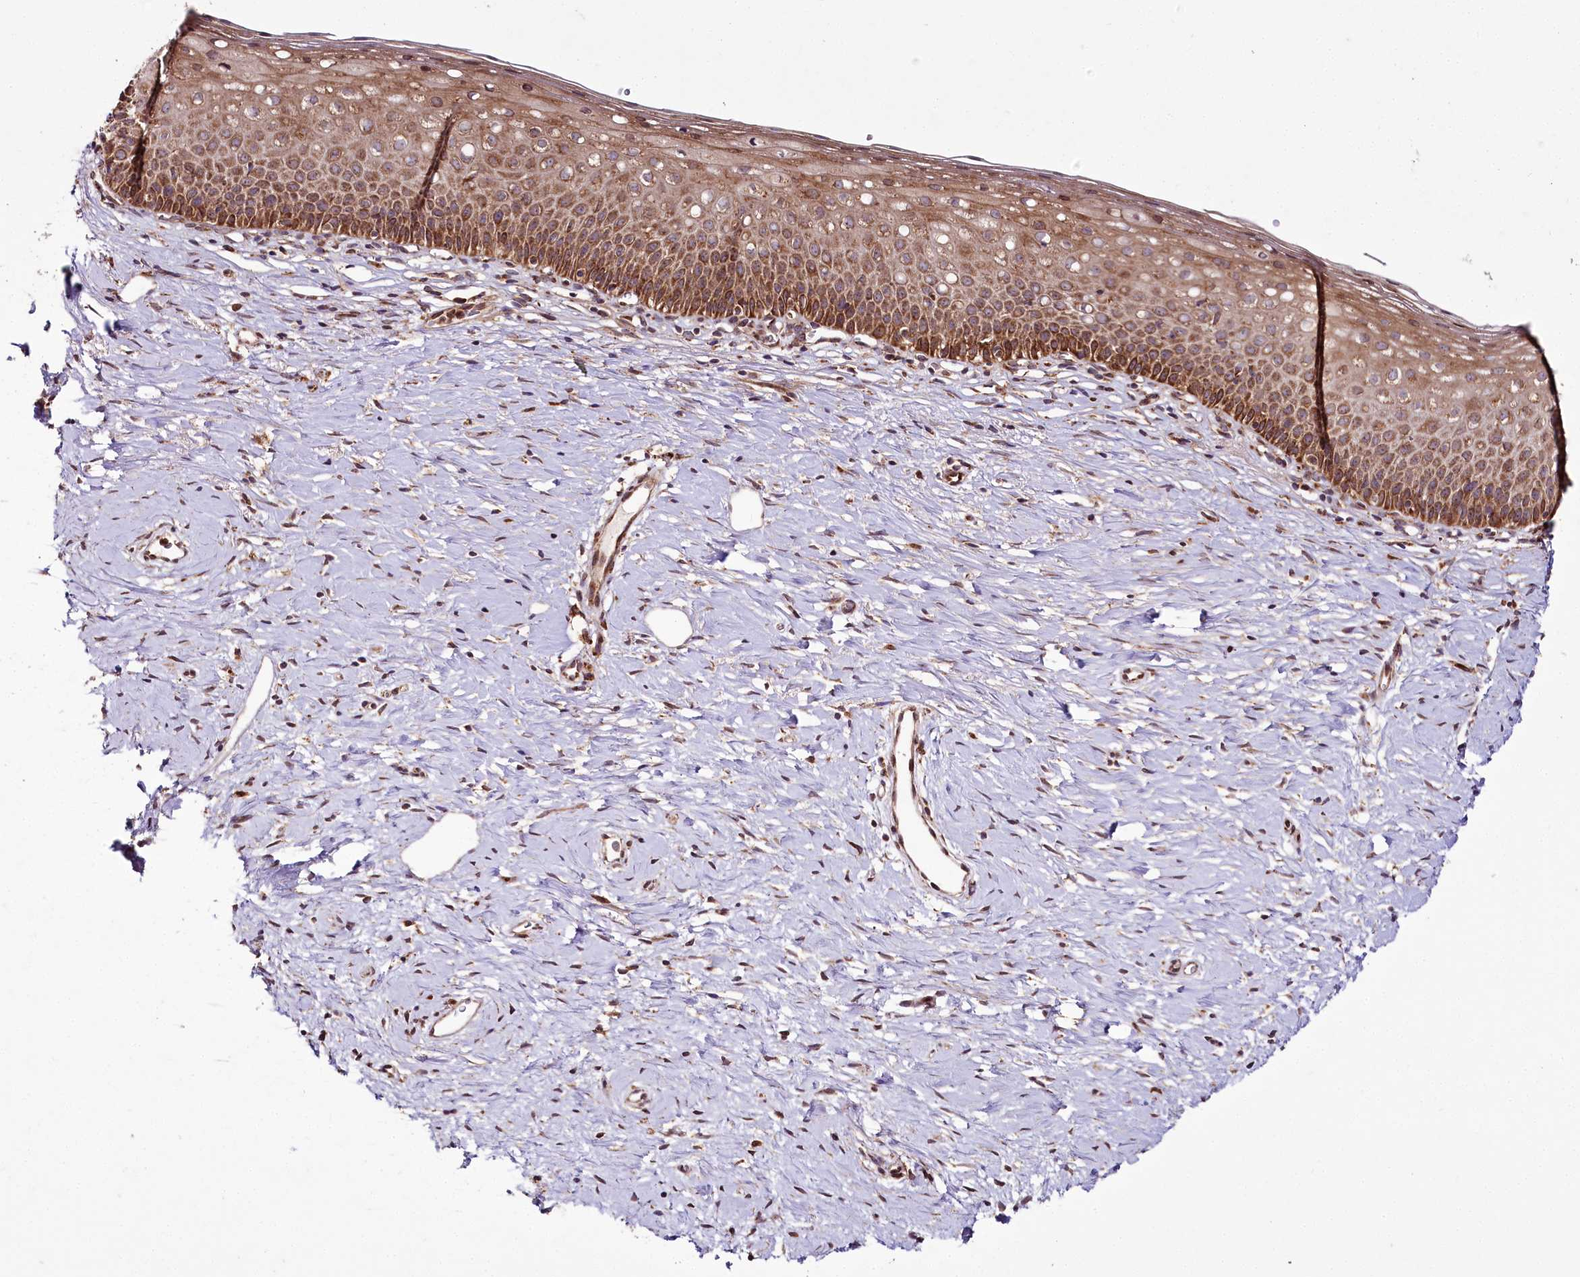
{"staining": {"intensity": "strong", "quantity": ">75%", "location": "cytoplasmic/membranous"}, "tissue": "cervix", "cell_type": "Glandular cells", "image_type": "normal", "snomed": [{"axis": "morphology", "description": "Normal tissue, NOS"}, {"axis": "topography", "description": "Cervix"}], "caption": "A micrograph showing strong cytoplasmic/membranous staining in about >75% of glandular cells in benign cervix, as visualized by brown immunohistochemical staining.", "gene": "RAB7A", "patient": {"sex": "female", "age": 57}}